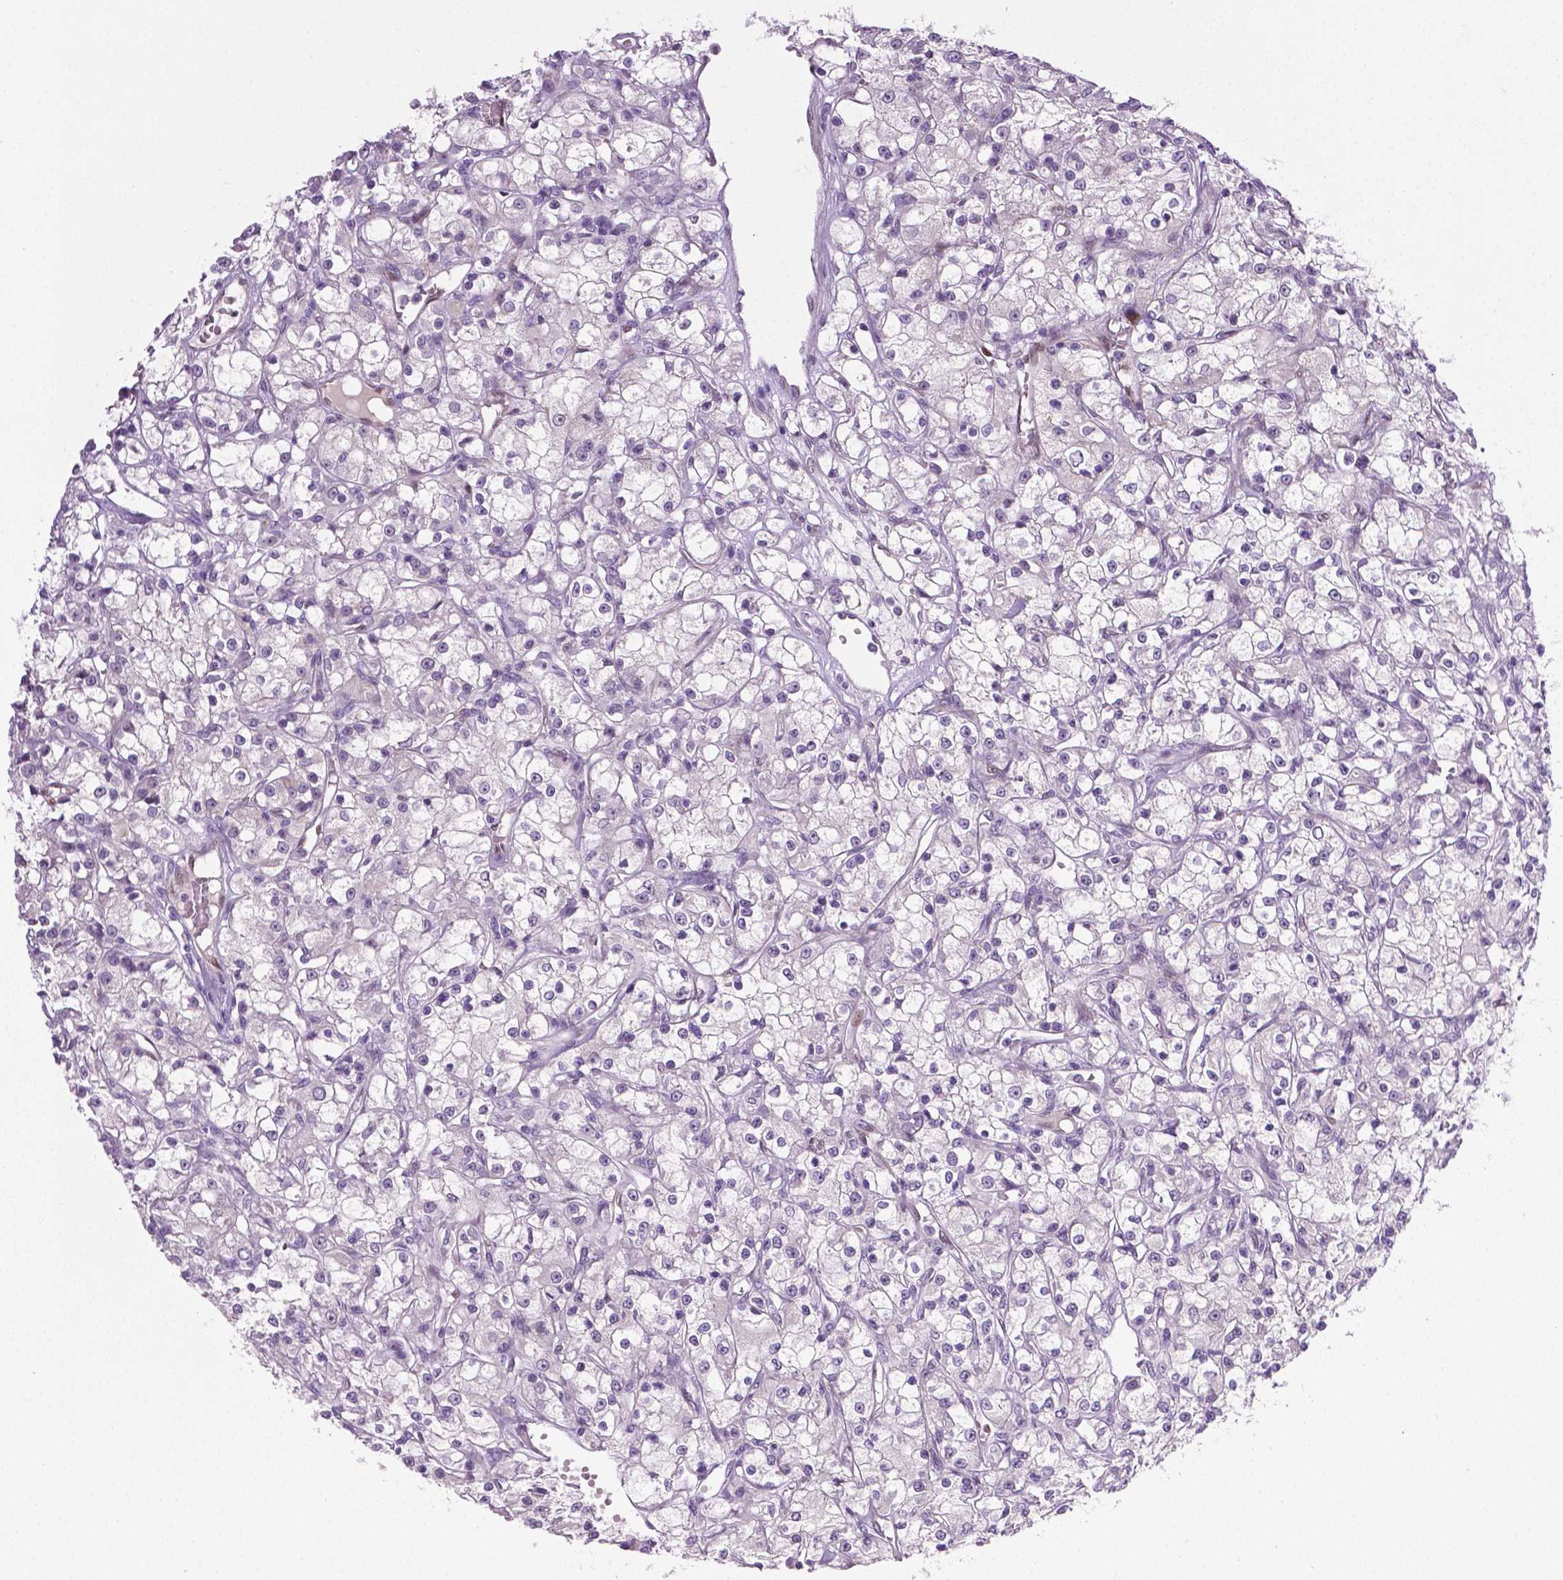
{"staining": {"intensity": "negative", "quantity": "none", "location": "none"}, "tissue": "renal cancer", "cell_type": "Tumor cells", "image_type": "cancer", "snomed": [{"axis": "morphology", "description": "Adenocarcinoma, NOS"}, {"axis": "topography", "description": "Kidney"}], "caption": "Immunohistochemistry (IHC) photomicrograph of neoplastic tissue: human renal cancer stained with DAB (3,3'-diaminobenzidine) exhibits no significant protein expression in tumor cells.", "gene": "PTGER3", "patient": {"sex": "female", "age": 59}}